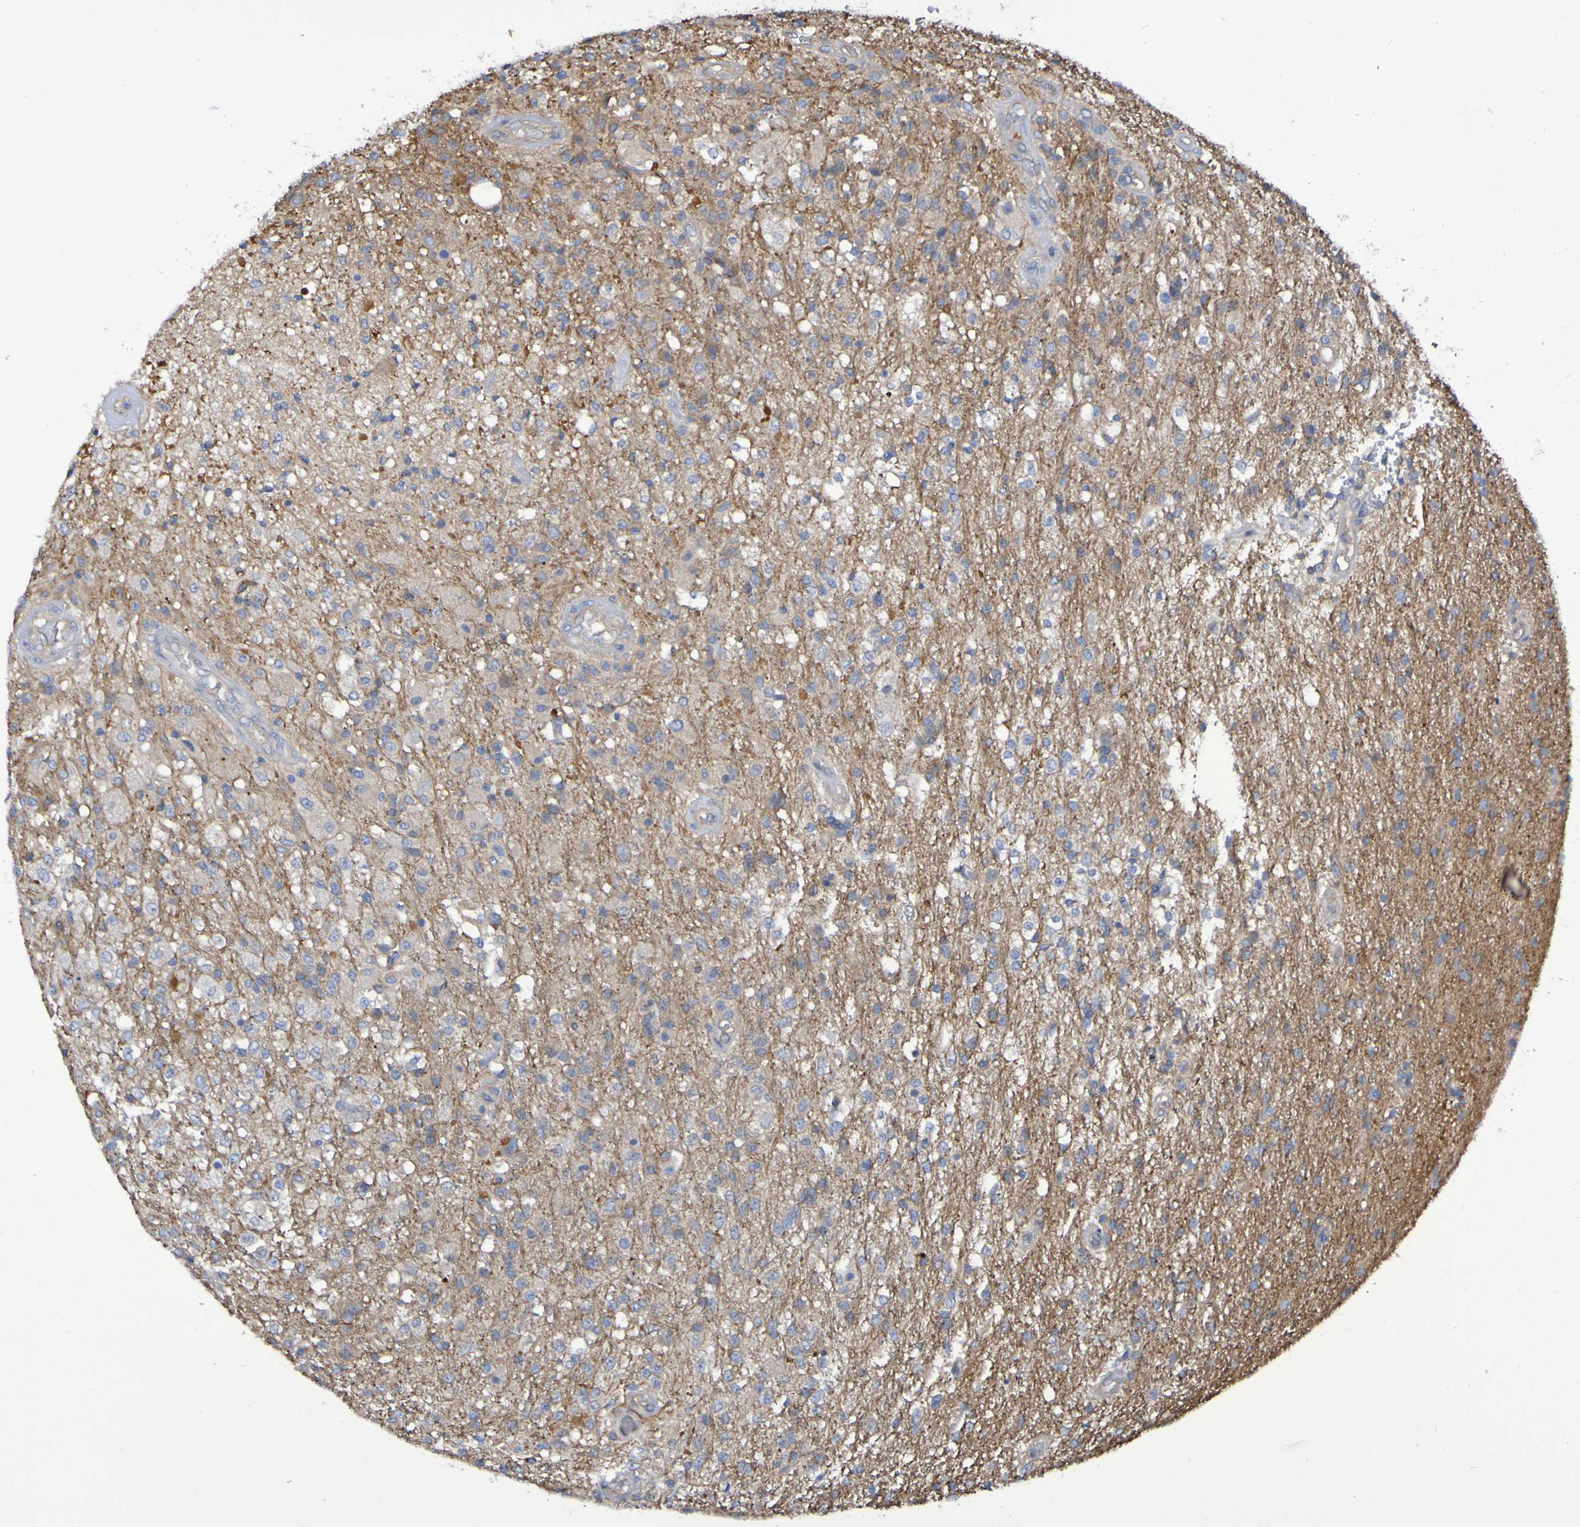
{"staining": {"intensity": "negative", "quantity": "none", "location": "none"}, "tissue": "glioma", "cell_type": "Tumor cells", "image_type": "cancer", "snomed": [{"axis": "morphology", "description": "Normal tissue, NOS"}, {"axis": "morphology", "description": "Glioma, malignant, High grade"}, {"axis": "topography", "description": "Cerebral cortex"}], "caption": "Immunohistochemistry of glioma displays no expression in tumor cells. The staining was performed using DAB (3,3'-diaminobenzidine) to visualize the protein expression in brown, while the nuclei were stained in blue with hematoxylin (Magnification: 20x).", "gene": "SYNJ1", "patient": {"sex": "male", "age": 77}}